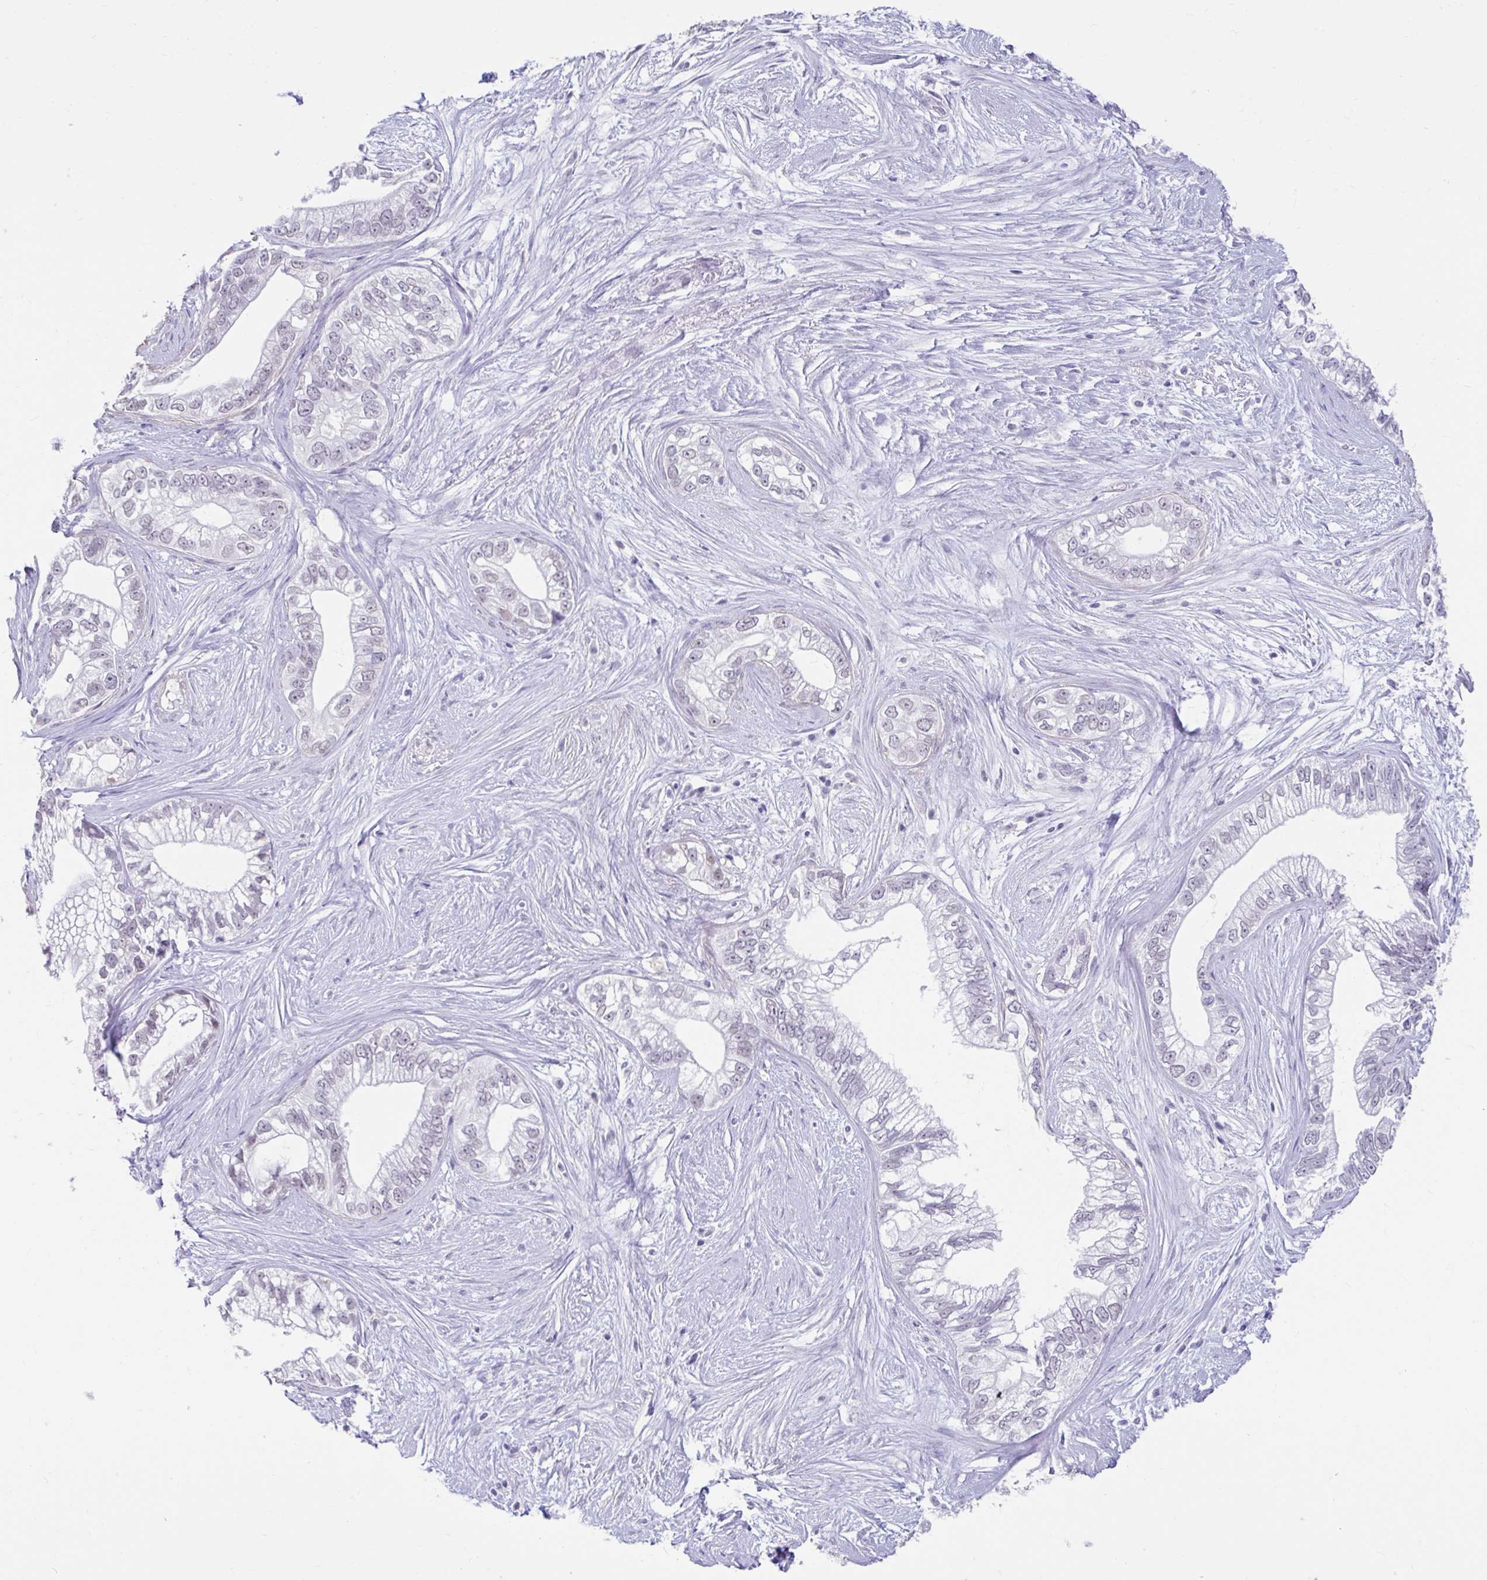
{"staining": {"intensity": "negative", "quantity": "none", "location": "none"}, "tissue": "pancreatic cancer", "cell_type": "Tumor cells", "image_type": "cancer", "snomed": [{"axis": "morphology", "description": "Adenocarcinoma, NOS"}, {"axis": "topography", "description": "Pancreas"}], "caption": "The micrograph demonstrates no staining of tumor cells in pancreatic cancer.", "gene": "DCAF17", "patient": {"sex": "male", "age": 70}}